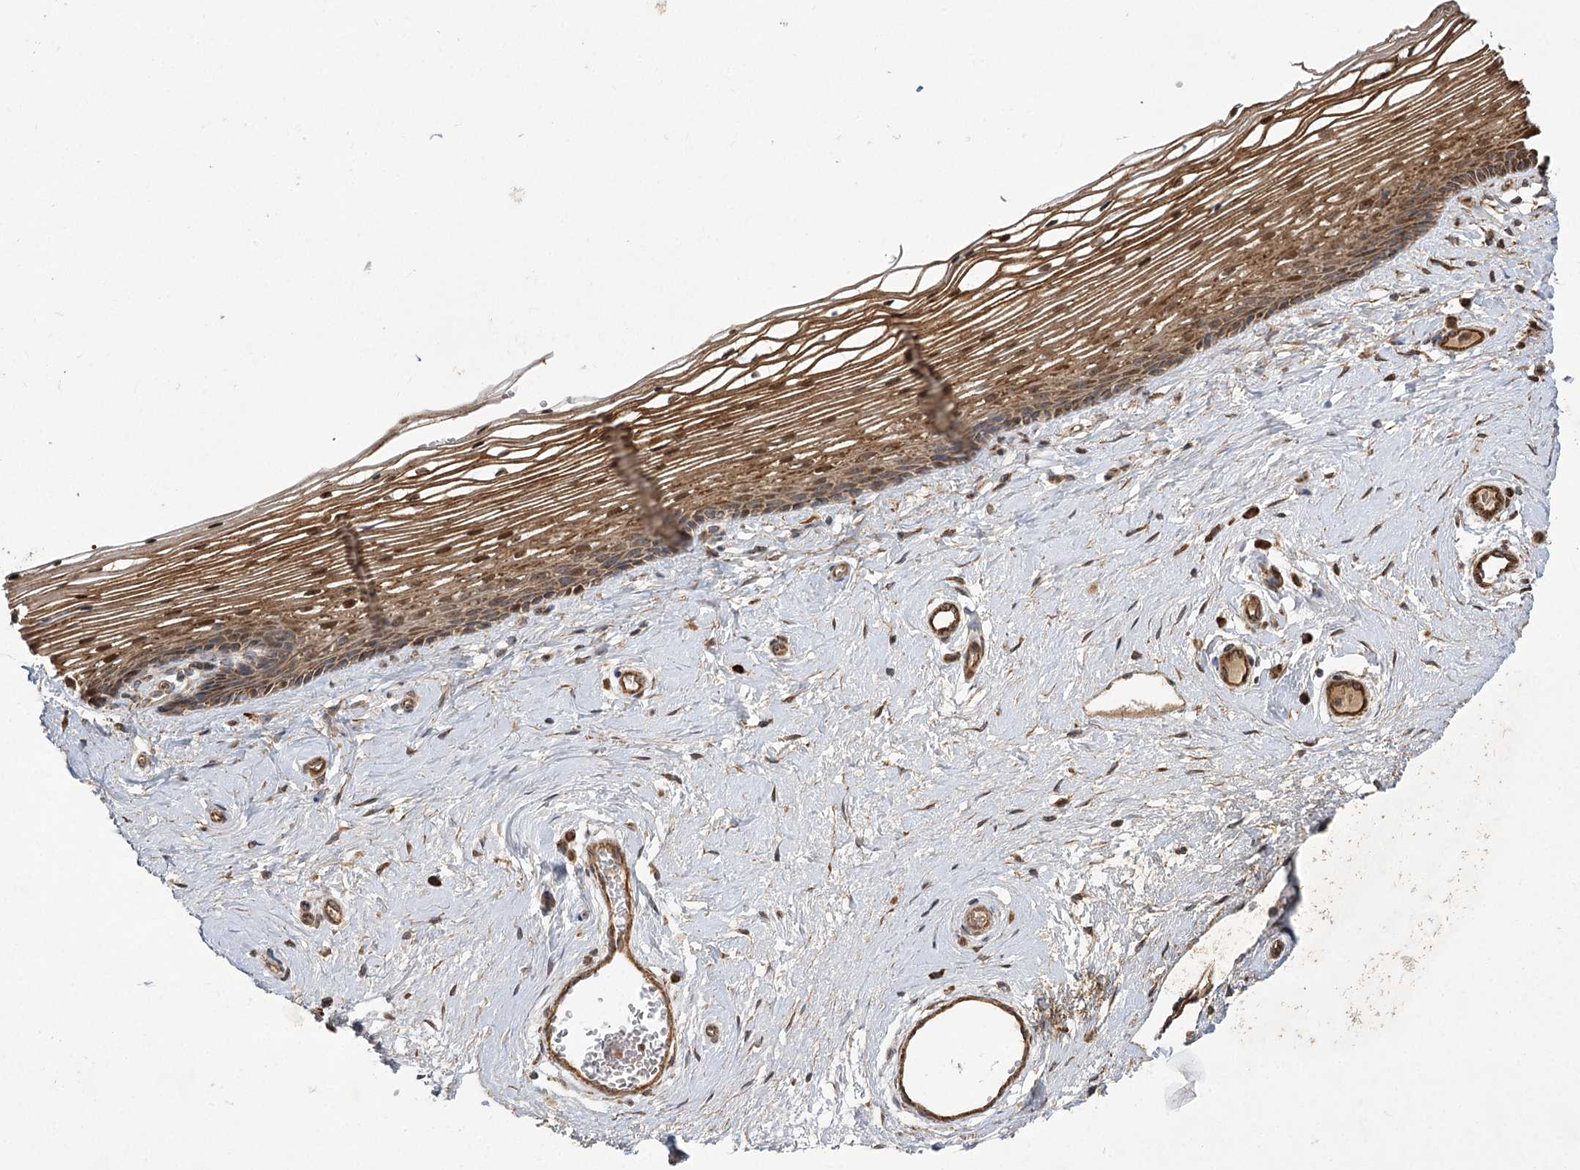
{"staining": {"intensity": "moderate", "quantity": ">75%", "location": "cytoplasmic/membranous,nuclear"}, "tissue": "vagina", "cell_type": "Squamous epithelial cells", "image_type": "normal", "snomed": [{"axis": "morphology", "description": "Normal tissue, NOS"}, {"axis": "topography", "description": "Vagina"}], "caption": "High-magnification brightfield microscopy of unremarkable vagina stained with DAB (brown) and counterstained with hematoxylin (blue). squamous epithelial cells exhibit moderate cytoplasmic/membranous,nuclear expression is seen in approximately>75% of cells. (DAB (3,3'-diaminobenzidine) = brown stain, brightfield microscopy at high magnification).", "gene": "RNF24", "patient": {"sex": "female", "age": 46}}